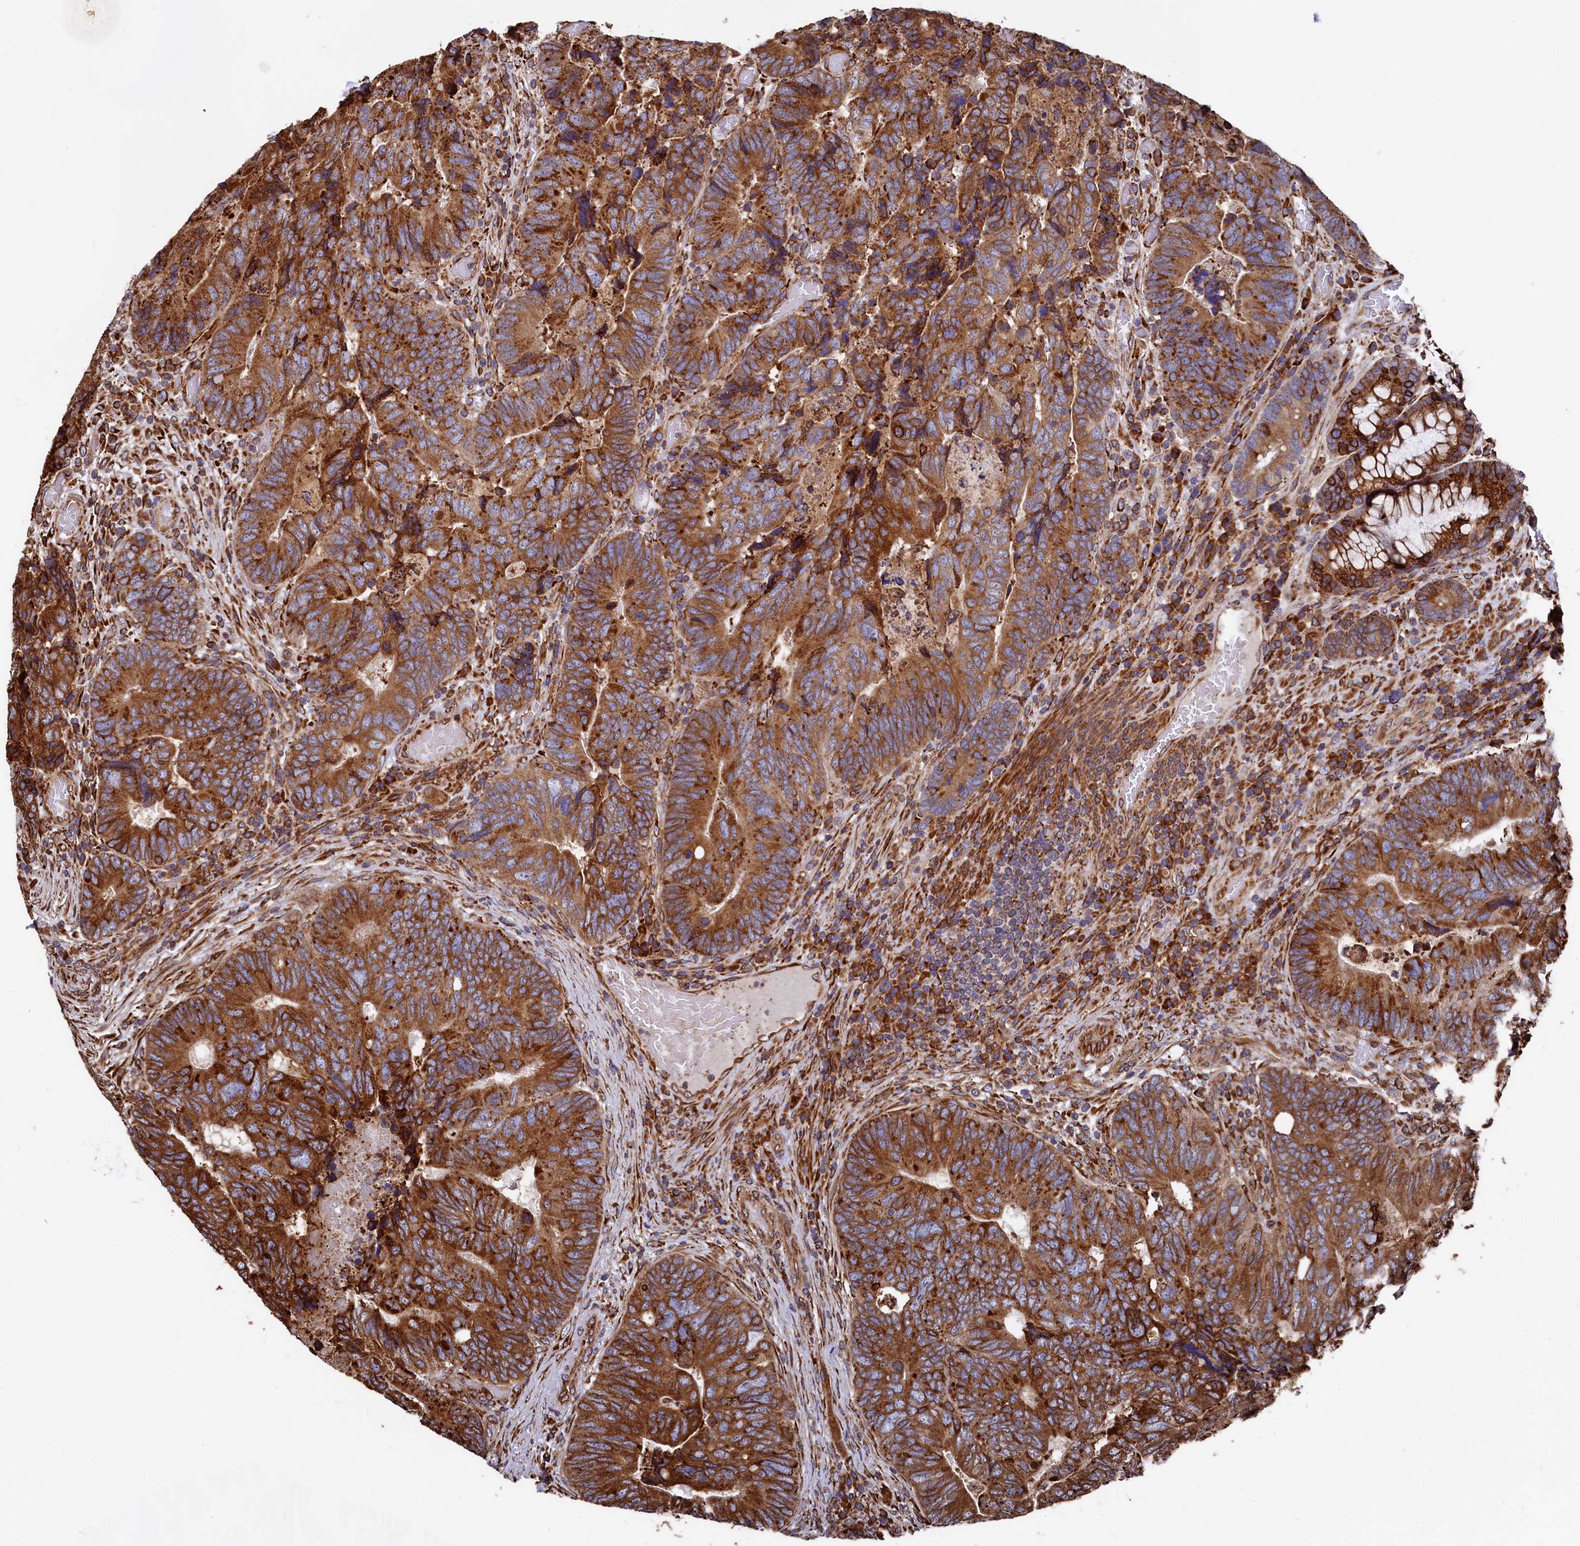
{"staining": {"intensity": "strong", "quantity": ">75%", "location": "cytoplasmic/membranous"}, "tissue": "colorectal cancer", "cell_type": "Tumor cells", "image_type": "cancer", "snomed": [{"axis": "morphology", "description": "Adenocarcinoma, NOS"}, {"axis": "topography", "description": "Colon"}], "caption": "IHC (DAB) staining of human adenocarcinoma (colorectal) reveals strong cytoplasmic/membranous protein expression in about >75% of tumor cells.", "gene": "NEURL1B", "patient": {"sex": "female", "age": 67}}